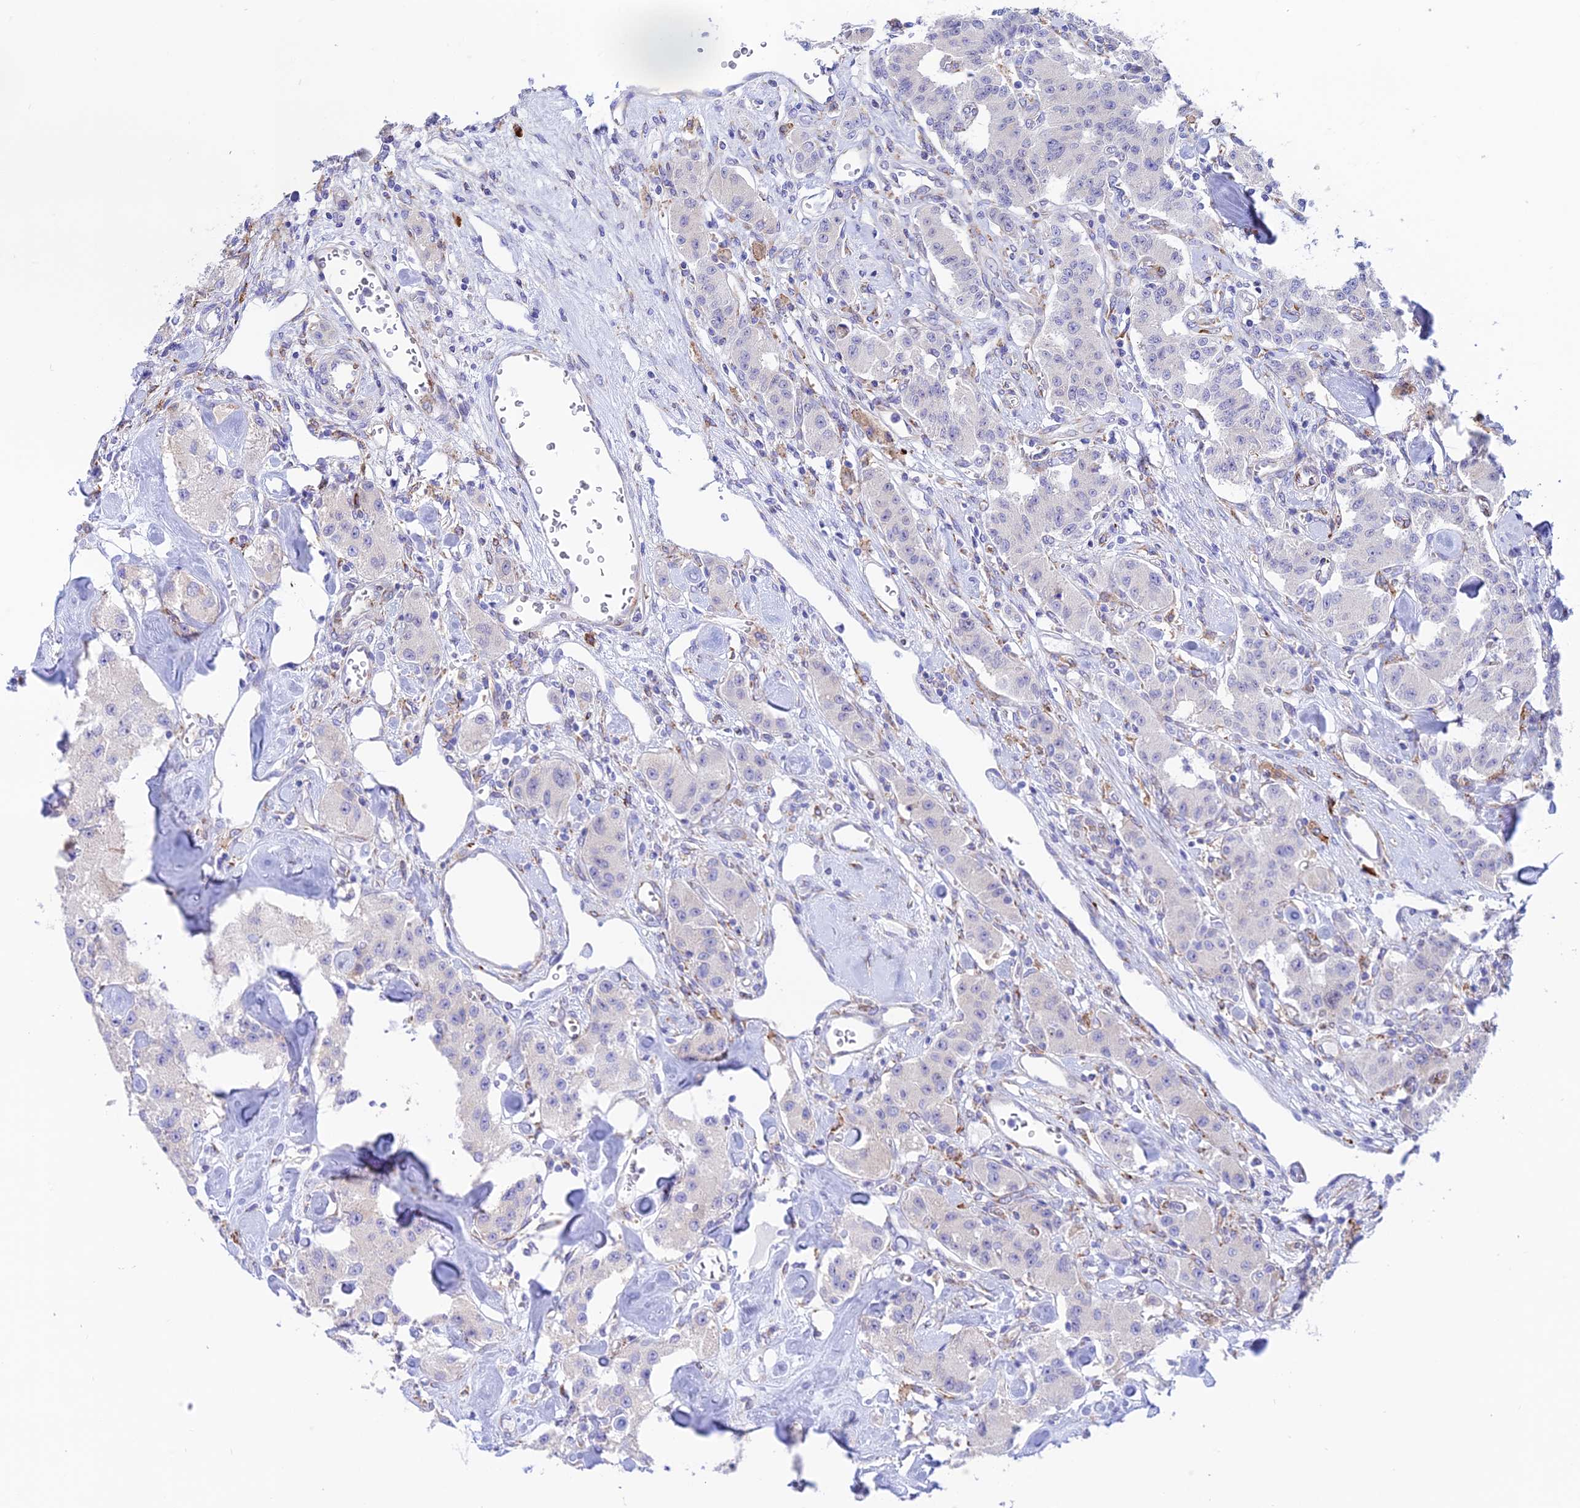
{"staining": {"intensity": "negative", "quantity": "none", "location": "none"}, "tissue": "carcinoid", "cell_type": "Tumor cells", "image_type": "cancer", "snomed": [{"axis": "morphology", "description": "Carcinoid, malignant, NOS"}, {"axis": "topography", "description": "Pancreas"}], "caption": "Immunohistochemistry (IHC) histopathology image of neoplastic tissue: carcinoid stained with DAB (3,3'-diaminobenzidine) shows no significant protein positivity in tumor cells.", "gene": "TUBGCP6", "patient": {"sex": "male", "age": 41}}